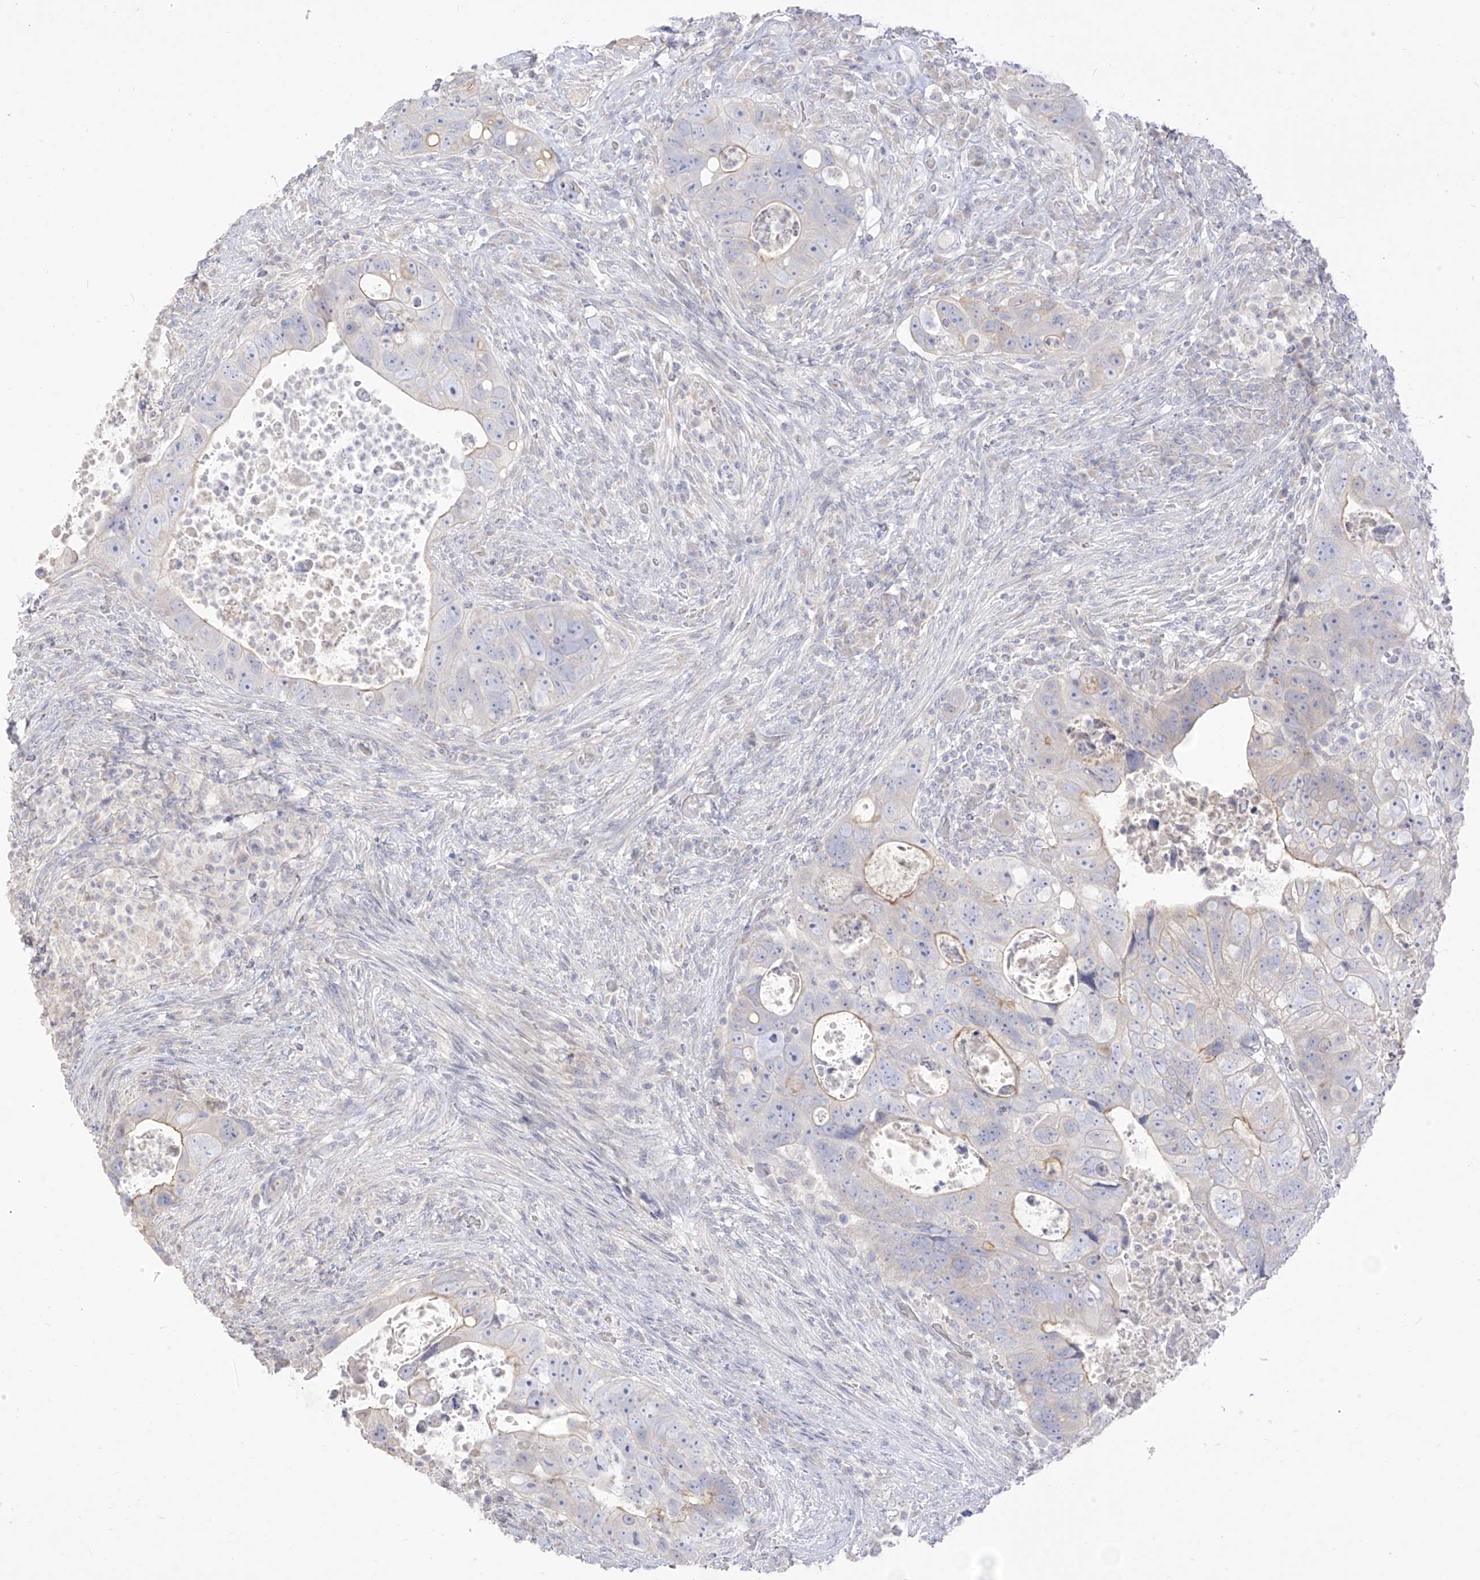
{"staining": {"intensity": "weak", "quantity": "<25%", "location": "cytoplasmic/membranous"}, "tissue": "colorectal cancer", "cell_type": "Tumor cells", "image_type": "cancer", "snomed": [{"axis": "morphology", "description": "Adenocarcinoma, NOS"}, {"axis": "topography", "description": "Rectum"}], "caption": "Immunohistochemical staining of adenocarcinoma (colorectal) reveals no significant staining in tumor cells.", "gene": "ARHGEF40", "patient": {"sex": "male", "age": 59}}